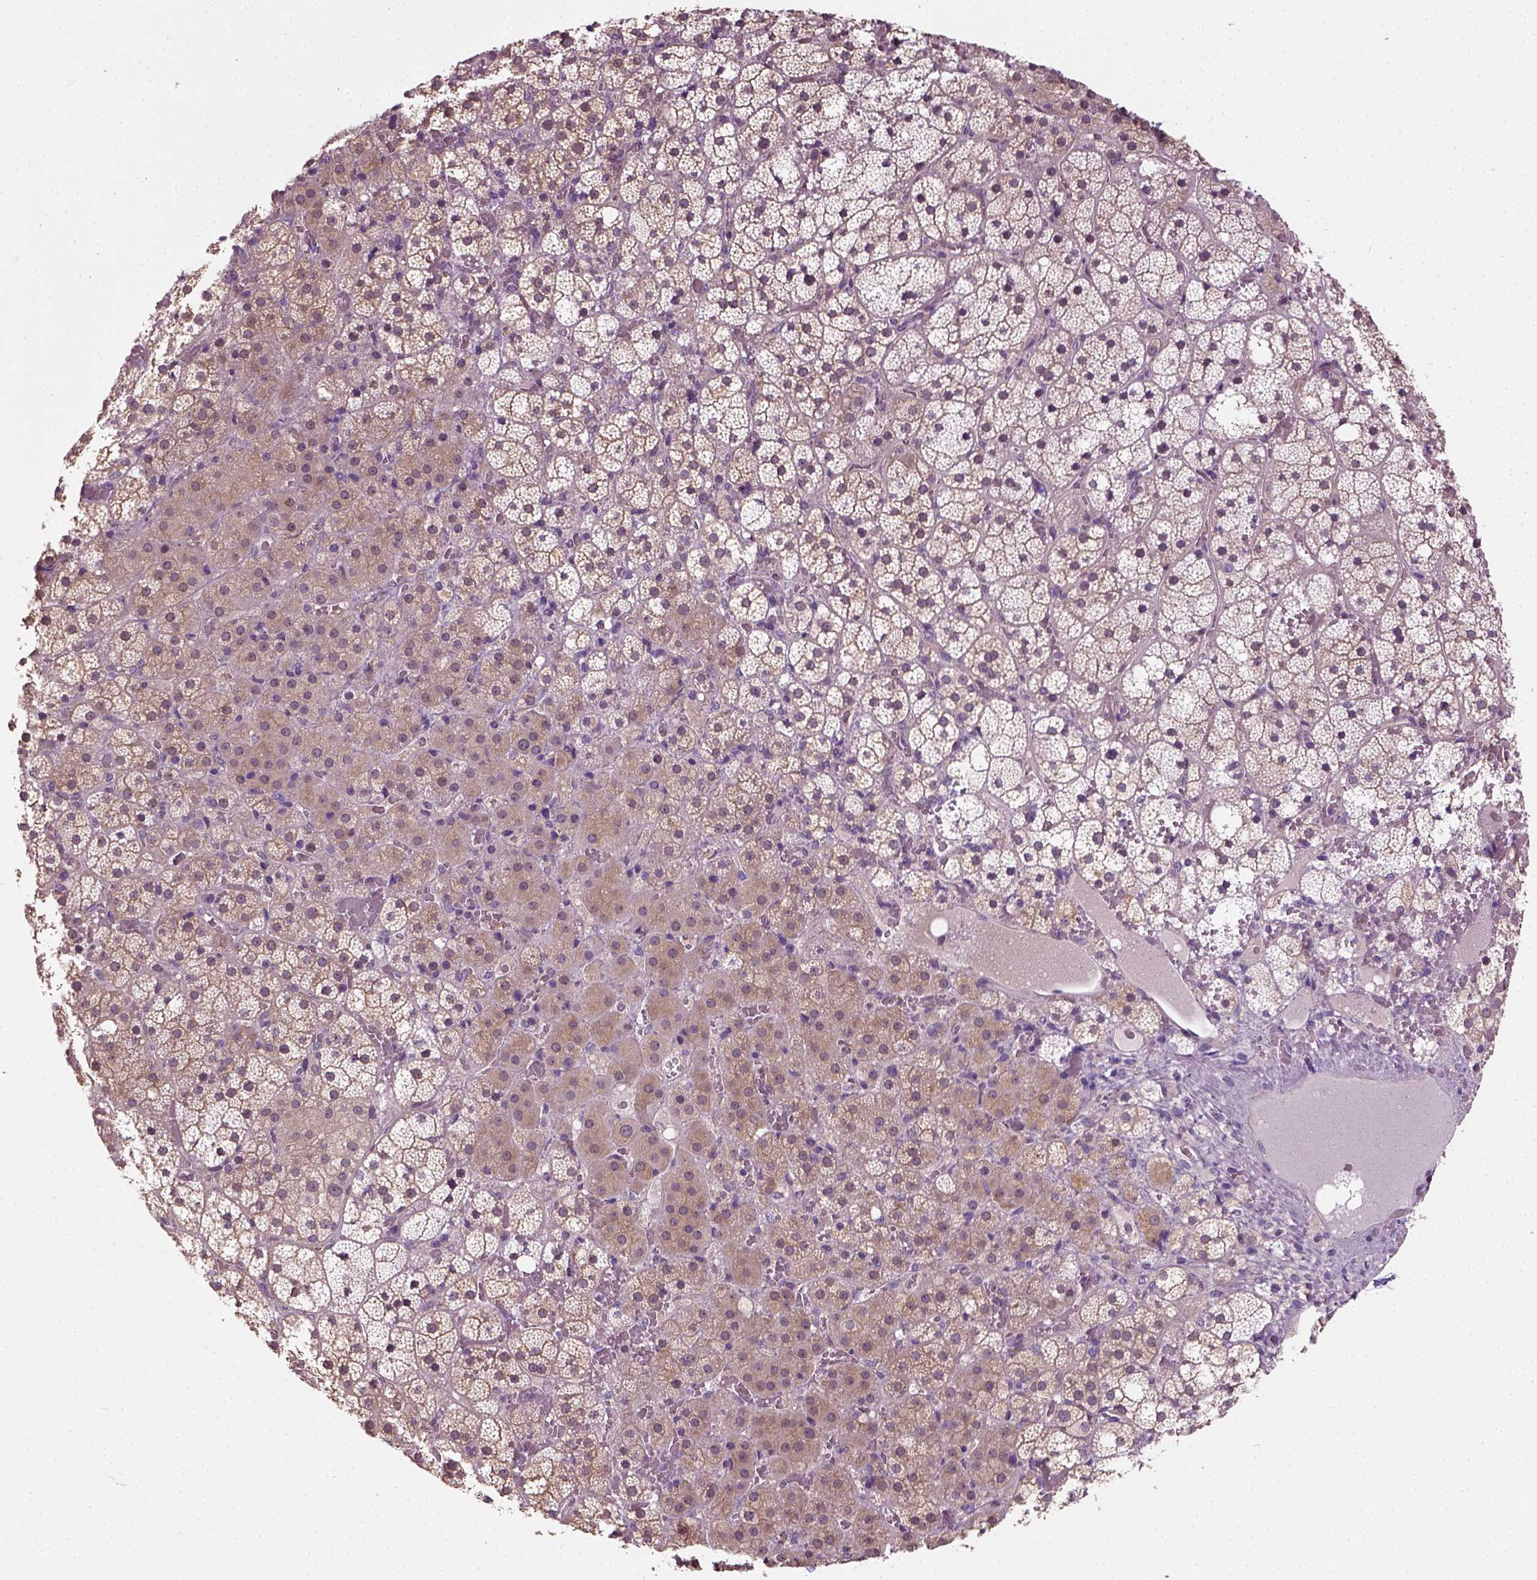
{"staining": {"intensity": "weak", "quantity": "25%-75%", "location": "cytoplasmic/membranous,nuclear"}, "tissue": "adrenal gland", "cell_type": "Glandular cells", "image_type": "normal", "snomed": [{"axis": "morphology", "description": "Normal tissue, NOS"}, {"axis": "topography", "description": "Adrenal gland"}], "caption": "Benign adrenal gland displays weak cytoplasmic/membranous,nuclear expression in approximately 25%-75% of glandular cells.", "gene": "CRACR2A", "patient": {"sex": "male", "age": 53}}